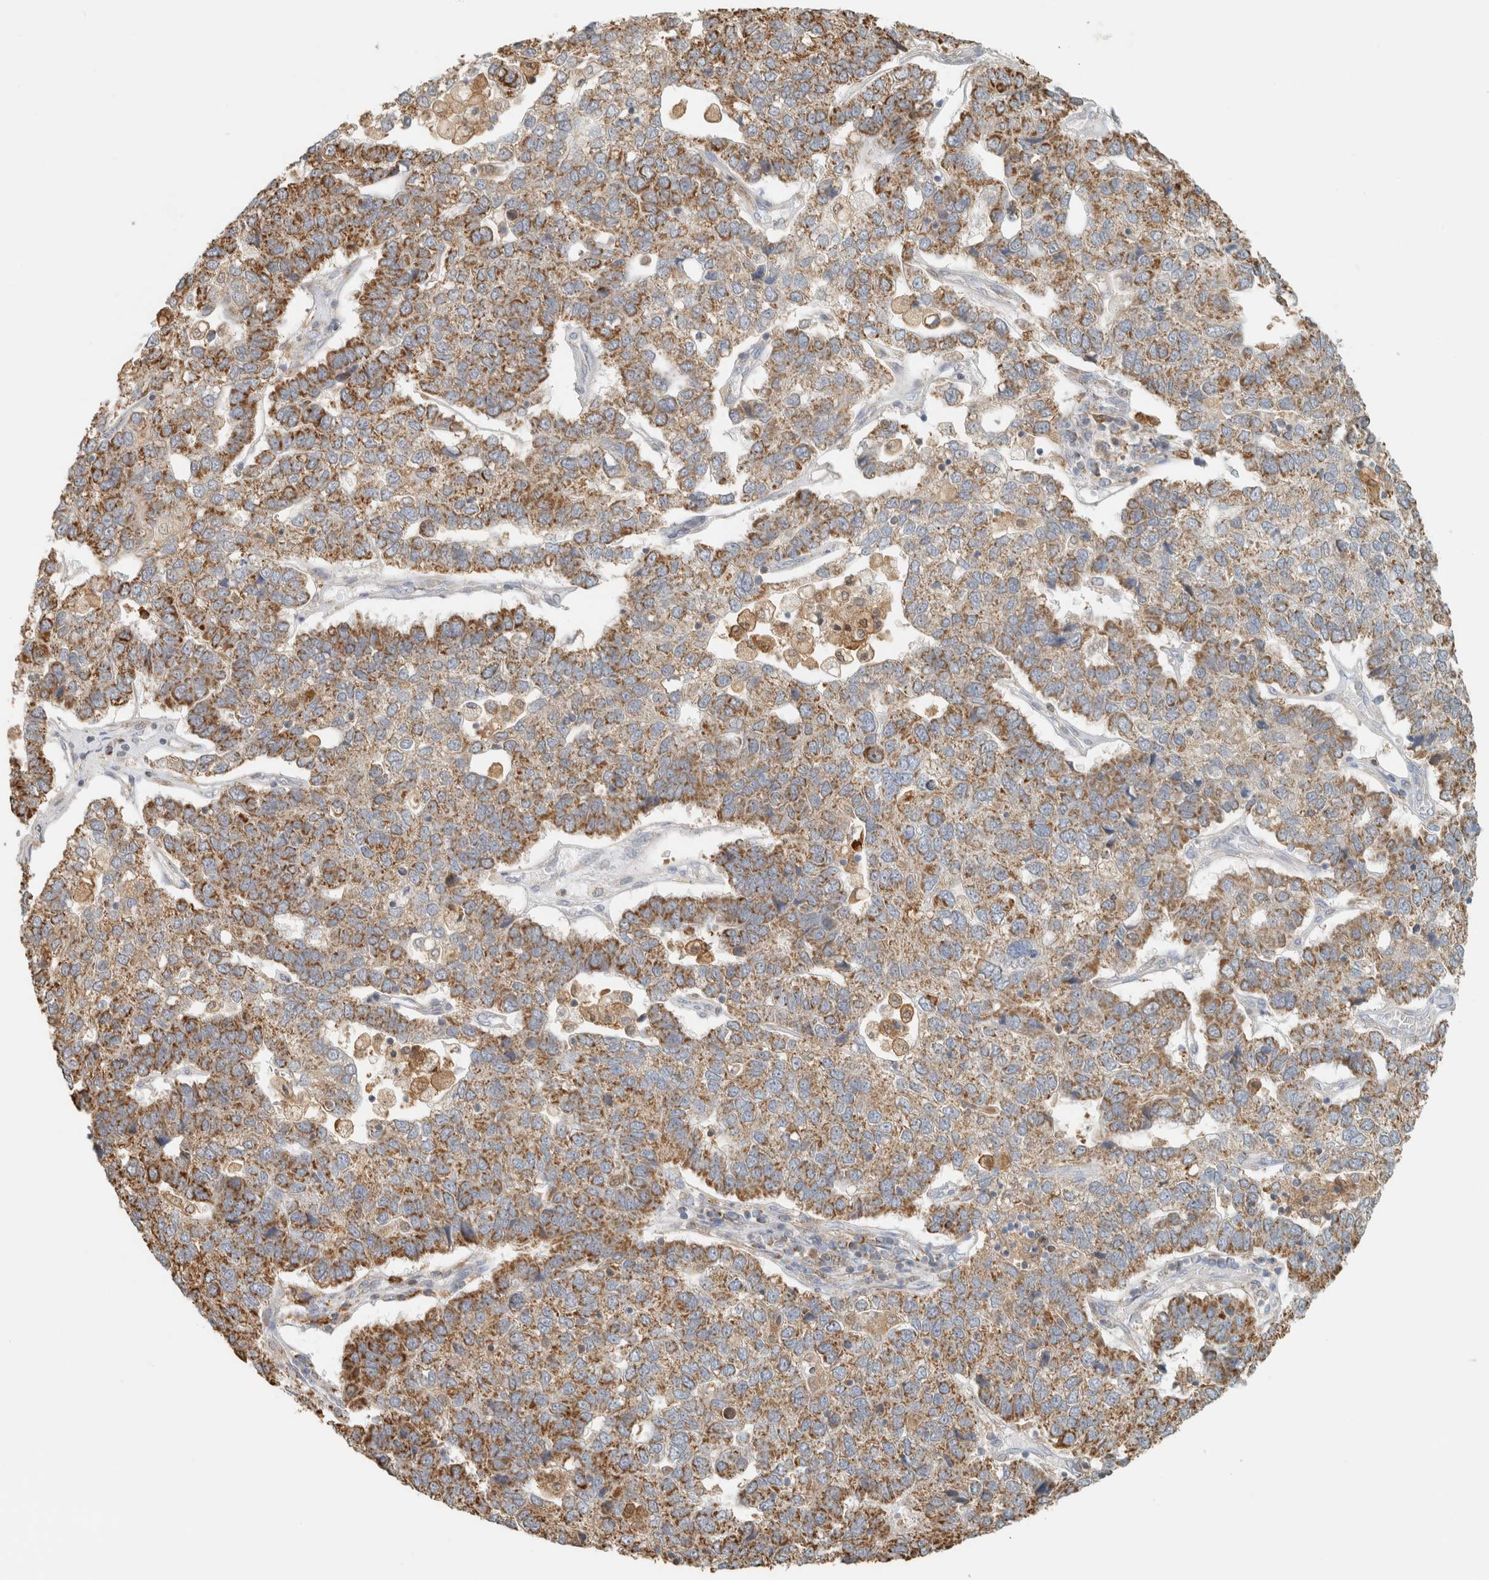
{"staining": {"intensity": "moderate", "quantity": ">75%", "location": "cytoplasmic/membranous"}, "tissue": "pancreatic cancer", "cell_type": "Tumor cells", "image_type": "cancer", "snomed": [{"axis": "morphology", "description": "Adenocarcinoma, NOS"}, {"axis": "topography", "description": "Pancreas"}], "caption": "High-magnification brightfield microscopy of adenocarcinoma (pancreatic) stained with DAB (brown) and counterstained with hematoxylin (blue). tumor cells exhibit moderate cytoplasmic/membranous expression is appreciated in about>75% of cells.", "gene": "CAPG", "patient": {"sex": "female", "age": 61}}